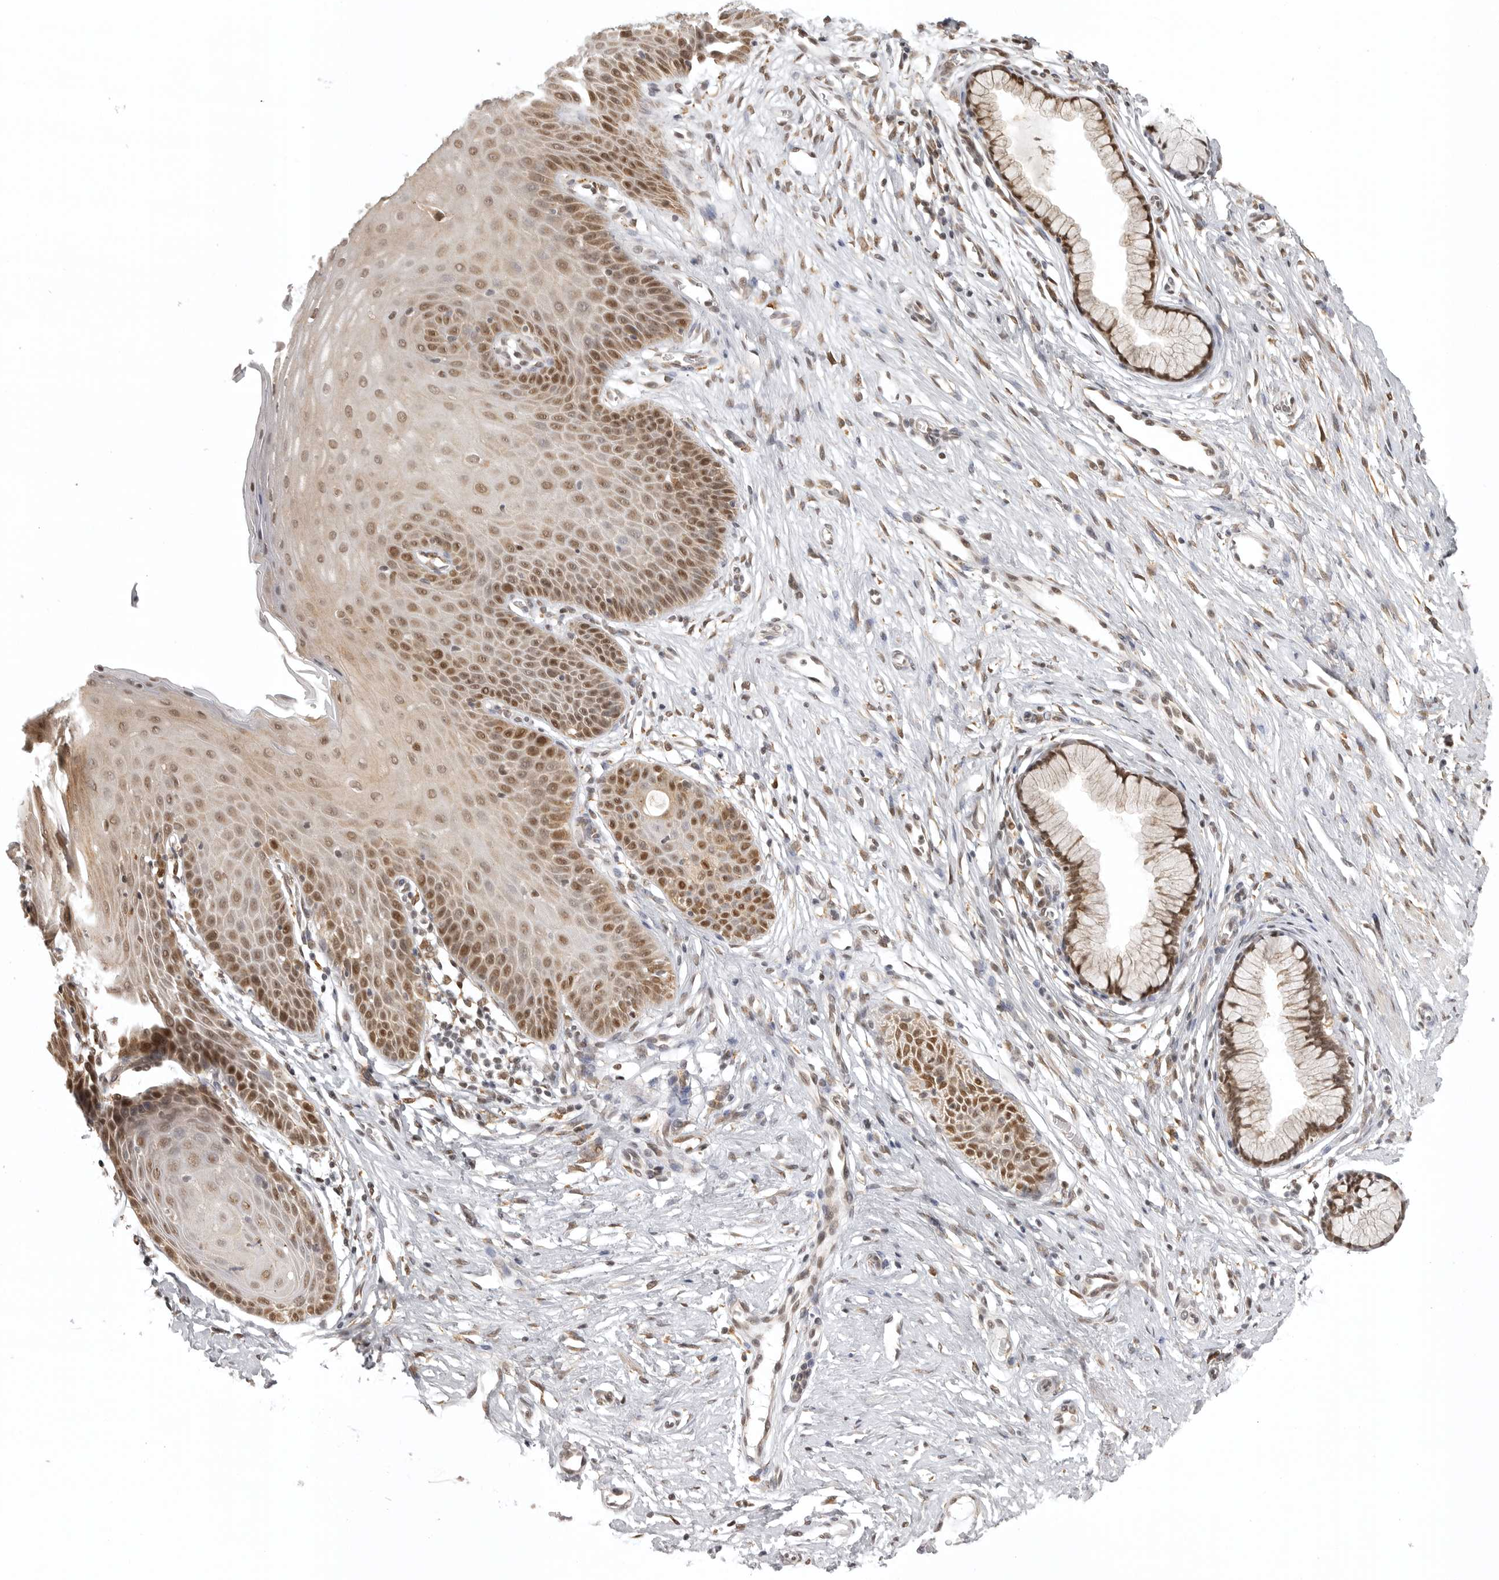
{"staining": {"intensity": "strong", "quantity": ">75%", "location": "nuclear"}, "tissue": "cervix", "cell_type": "Glandular cells", "image_type": "normal", "snomed": [{"axis": "morphology", "description": "Normal tissue, NOS"}, {"axis": "topography", "description": "Cervix"}], "caption": "The immunohistochemical stain shows strong nuclear expression in glandular cells of unremarkable cervix. (brown staining indicates protein expression, while blue staining denotes nuclei).", "gene": "ISG20L2", "patient": {"sex": "female", "age": 36}}